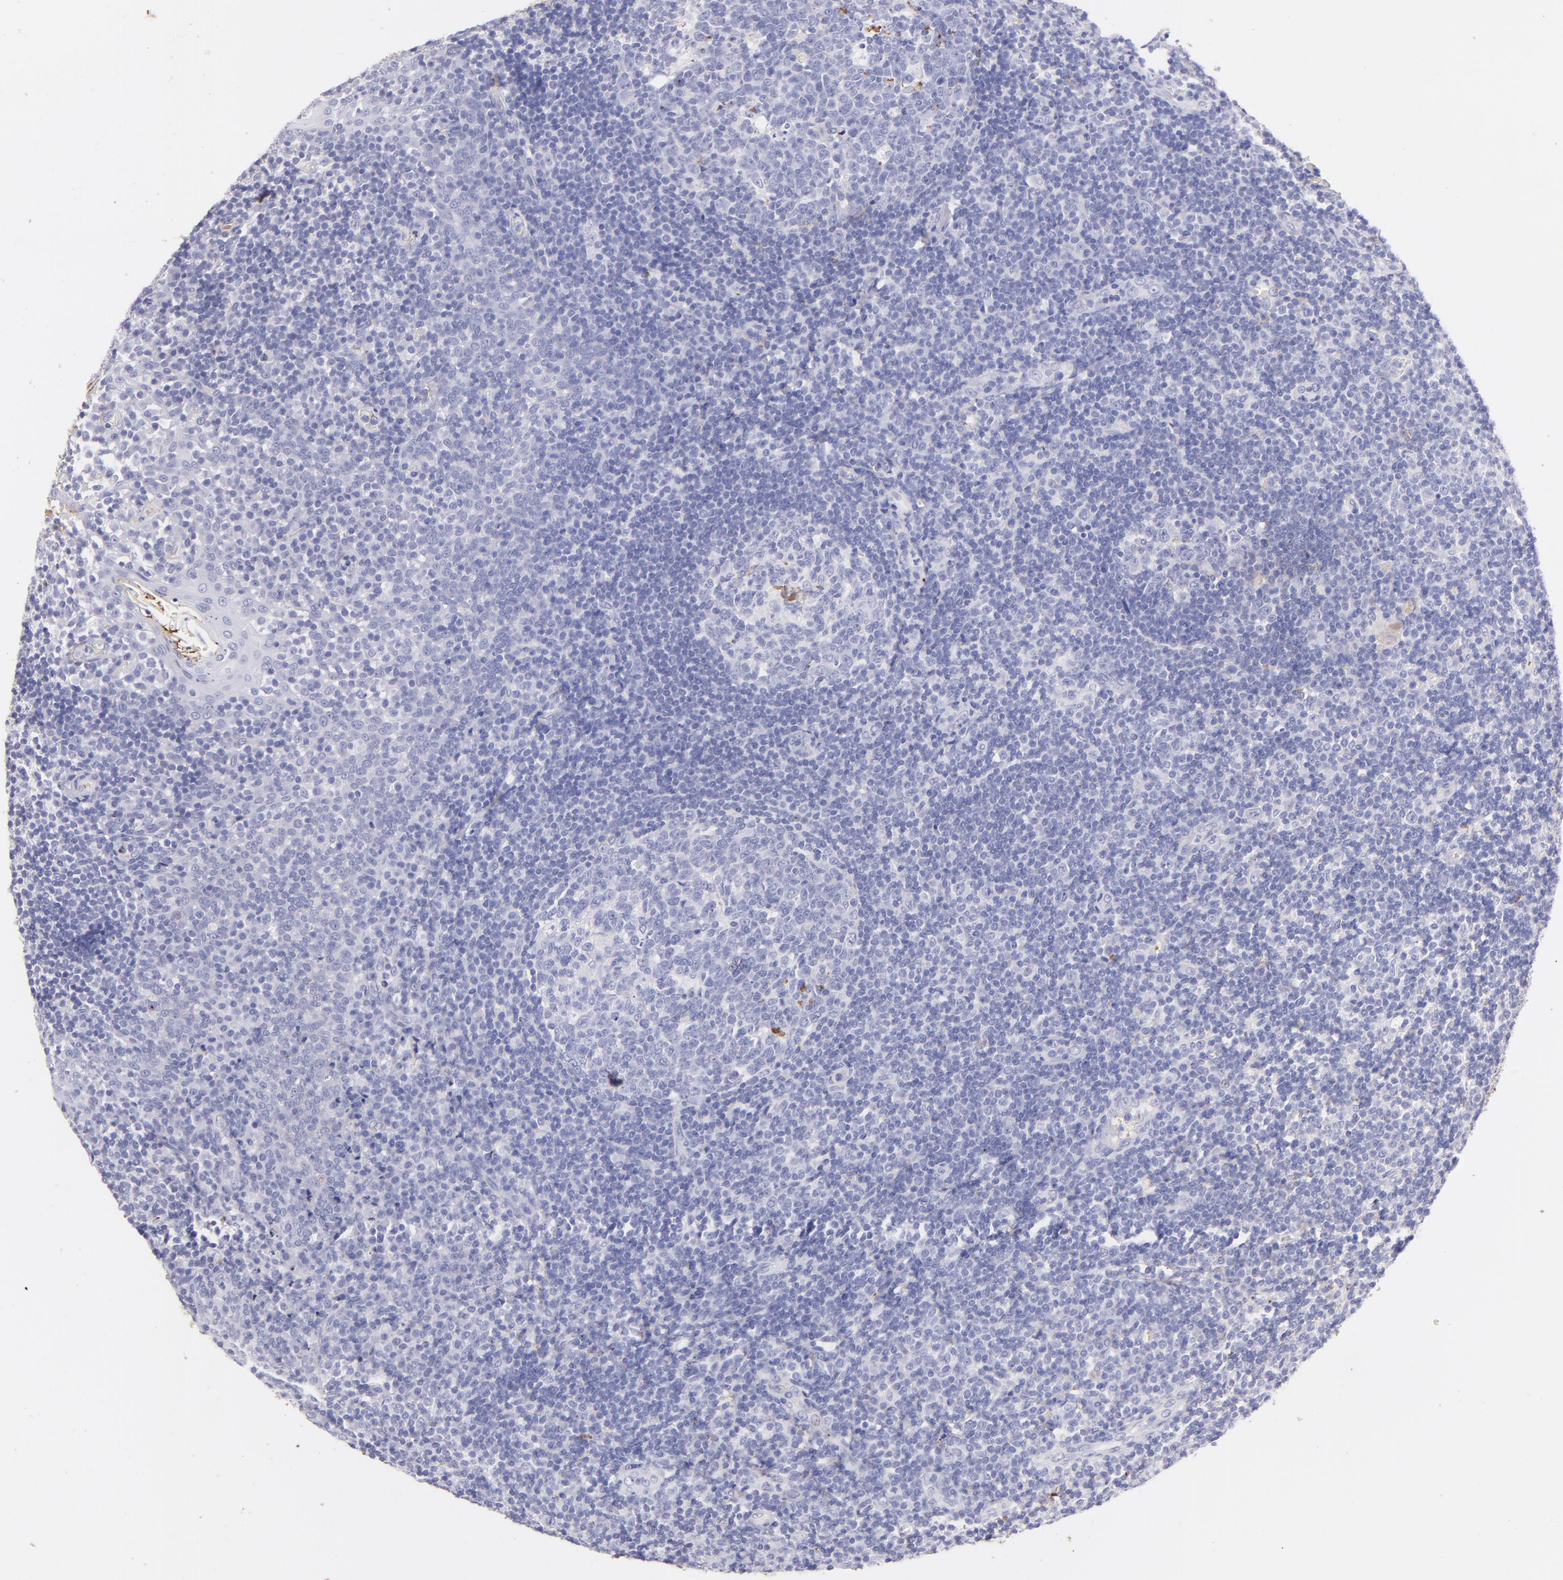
{"staining": {"intensity": "negative", "quantity": "none", "location": "none"}, "tissue": "tonsil", "cell_type": "Germinal center cells", "image_type": "normal", "snomed": [{"axis": "morphology", "description": "Normal tissue, NOS"}, {"axis": "topography", "description": "Tonsil"}], "caption": "Micrograph shows no significant protein staining in germinal center cells of unremarkable tonsil.", "gene": "FGB", "patient": {"sex": "female", "age": 40}}